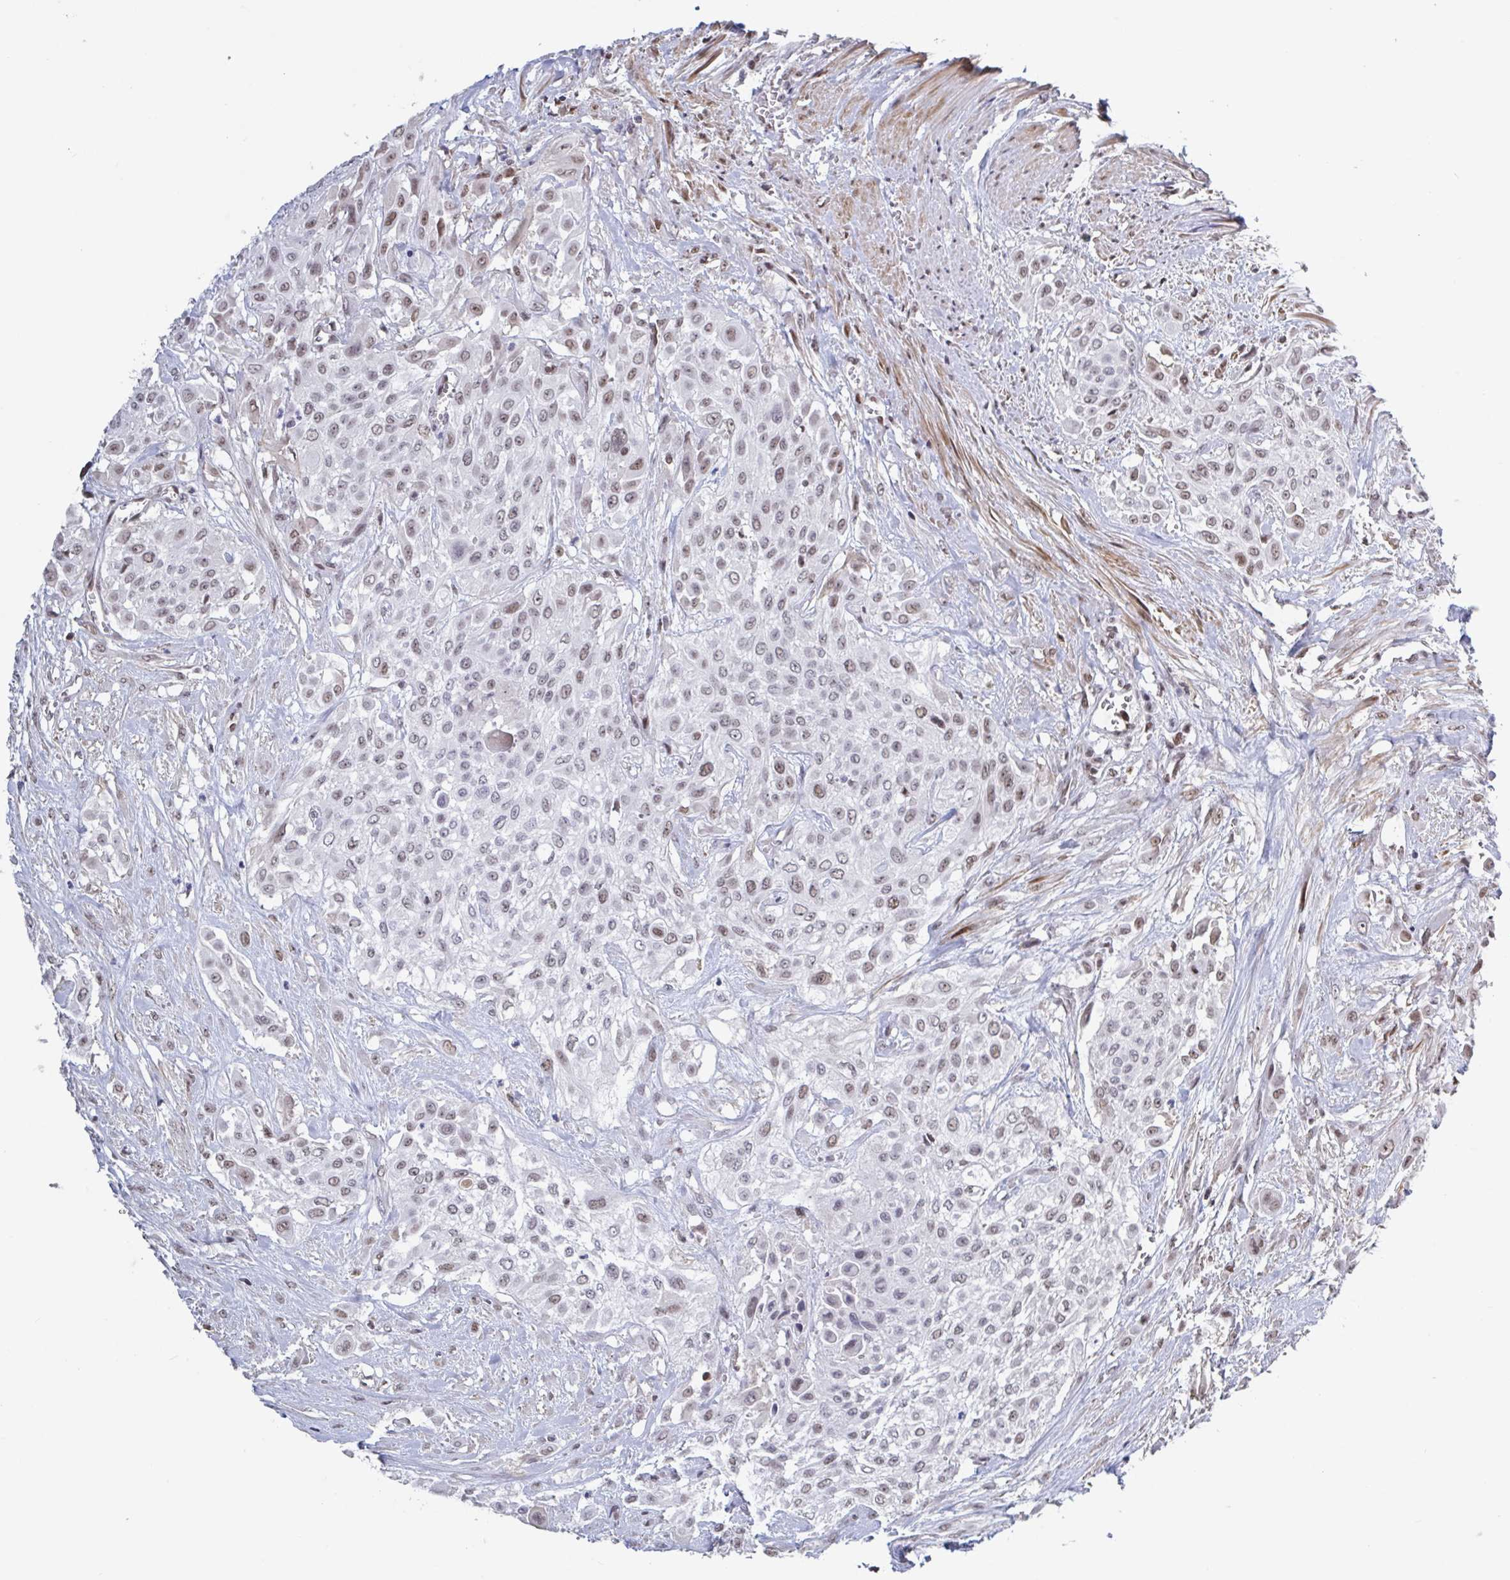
{"staining": {"intensity": "weak", "quantity": ">75%", "location": "nuclear"}, "tissue": "urothelial cancer", "cell_type": "Tumor cells", "image_type": "cancer", "snomed": [{"axis": "morphology", "description": "Urothelial carcinoma, High grade"}, {"axis": "topography", "description": "Urinary bladder"}], "caption": "Immunohistochemistry of urothelial carcinoma (high-grade) shows low levels of weak nuclear staining in approximately >75% of tumor cells.", "gene": "BCL7B", "patient": {"sex": "male", "age": 57}}